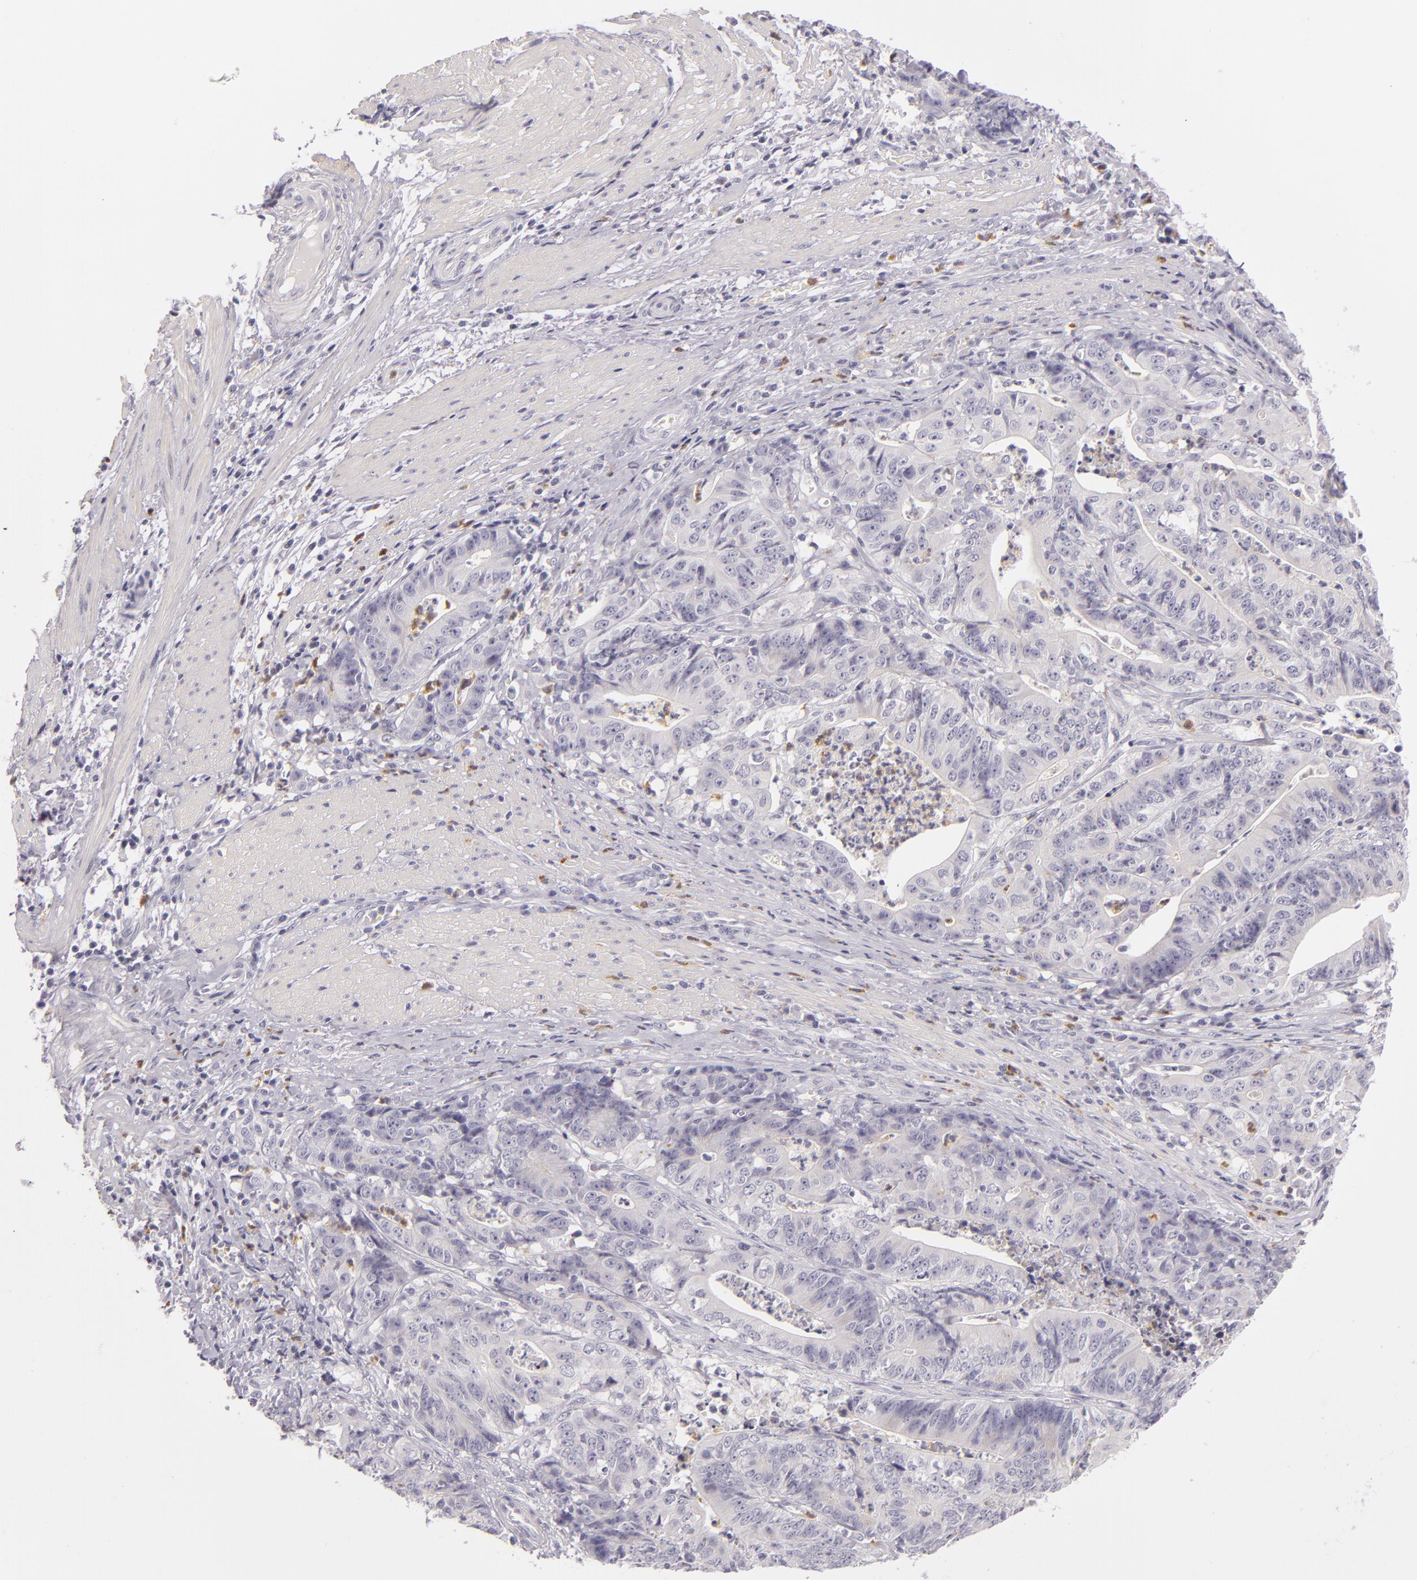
{"staining": {"intensity": "negative", "quantity": "none", "location": "none"}, "tissue": "stomach cancer", "cell_type": "Tumor cells", "image_type": "cancer", "snomed": [{"axis": "morphology", "description": "Adenocarcinoma, NOS"}, {"axis": "topography", "description": "Stomach, lower"}], "caption": "Stomach adenocarcinoma was stained to show a protein in brown. There is no significant staining in tumor cells. (Stains: DAB immunohistochemistry (IHC) with hematoxylin counter stain, Microscopy: brightfield microscopy at high magnification).", "gene": "FAM181A", "patient": {"sex": "female", "age": 86}}